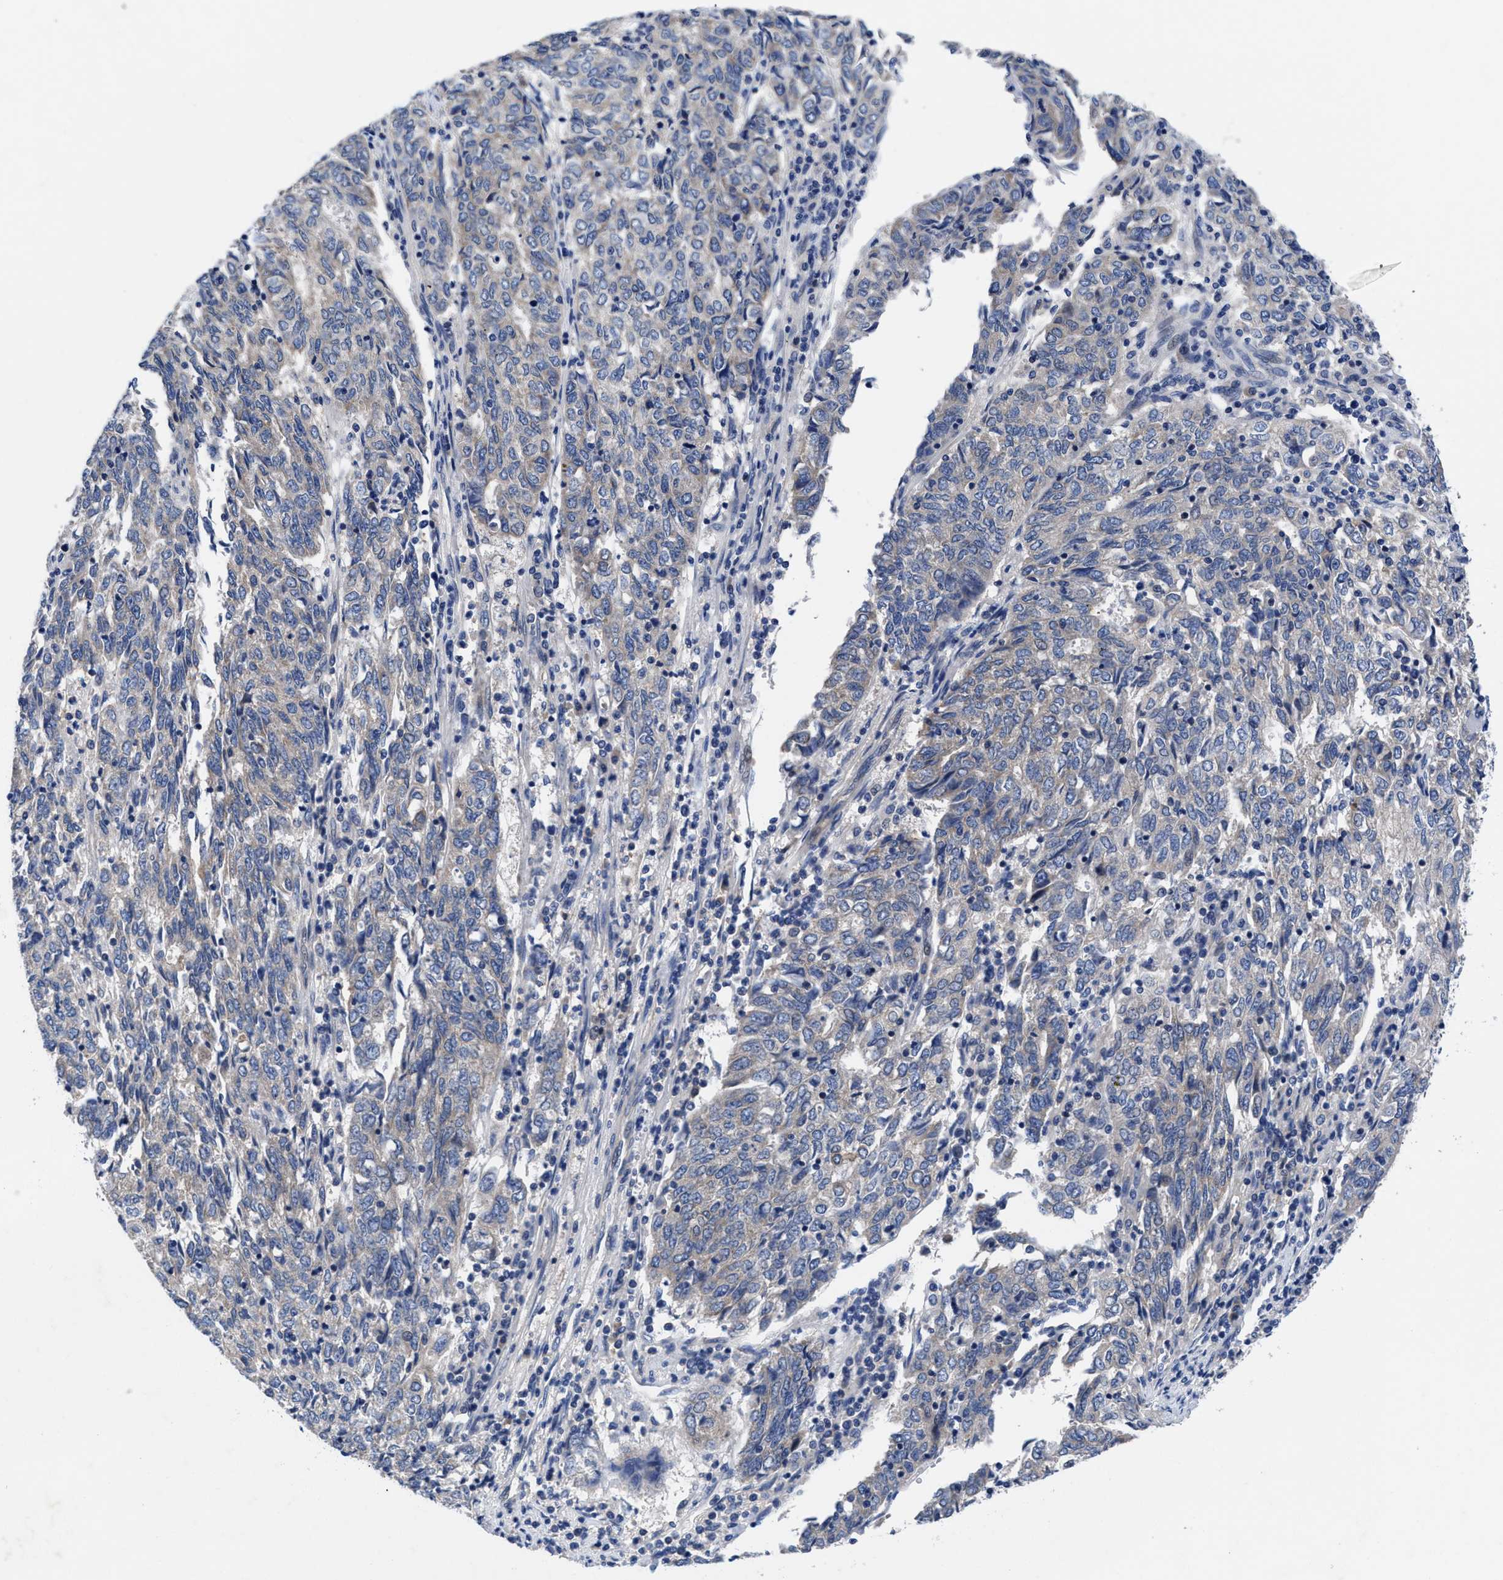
{"staining": {"intensity": "negative", "quantity": "none", "location": "none"}, "tissue": "endometrial cancer", "cell_type": "Tumor cells", "image_type": "cancer", "snomed": [{"axis": "morphology", "description": "Adenocarcinoma, NOS"}, {"axis": "topography", "description": "Endometrium"}], "caption": "Protein analysis of adenocarcinoma (endometrial) reveals no significant staining in tumor cells.", "gene": "DHRS13", "patient": {"sex": "female", "age": 80}}